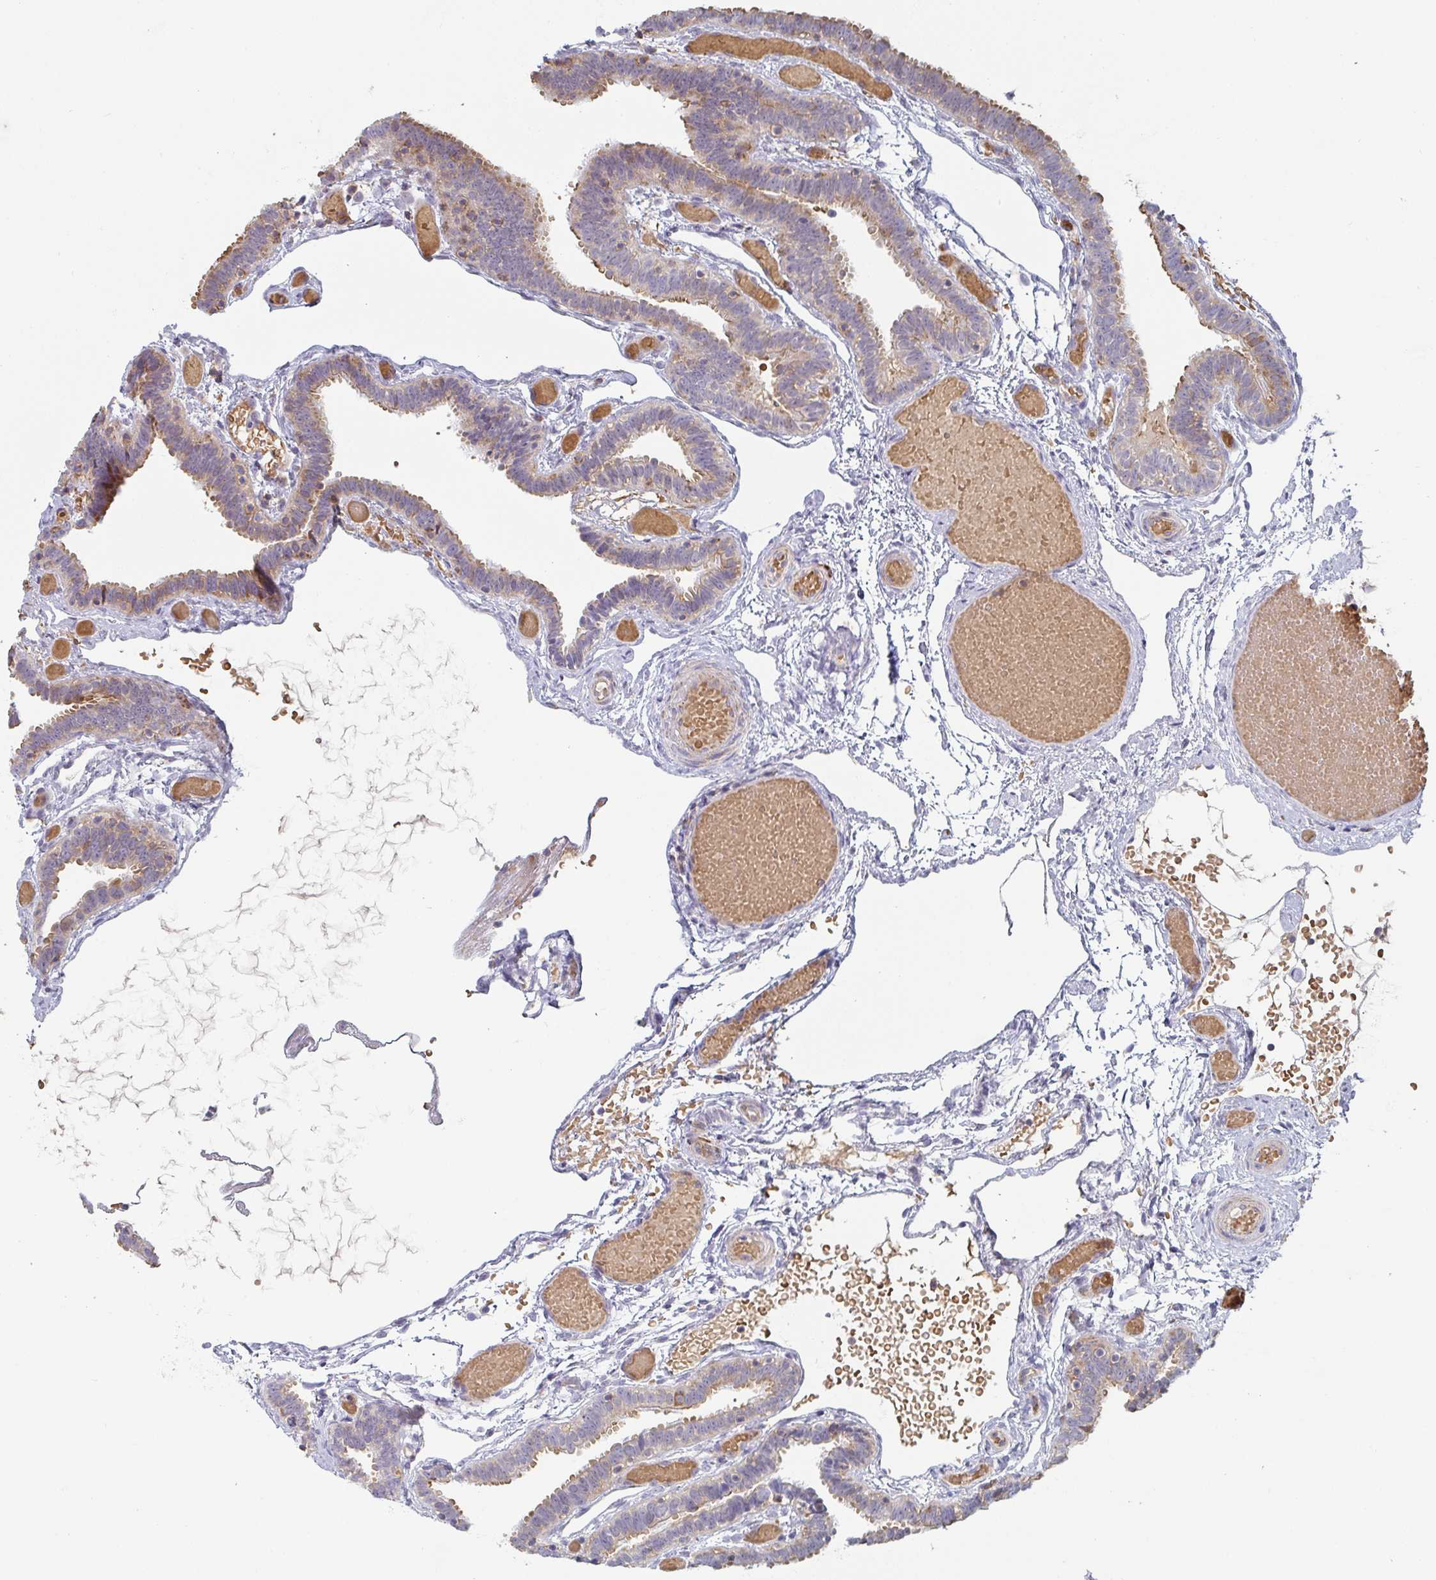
{"staining": {"intensity": "moderate", "quantity": "<25%", "location": "cytoplasmic/membranous"}, "tissue": "fallopian tube", "cell_type": "Glandular cells", "image_type": "normal", "snomed": [{"axis": "morphology", "description": "Normal tissue, NOS"}, {"axis": "topography", "description": "Fallopian tube"}], "caption": "Glandular cells reveal low levels of moderate cytoplasmic/membranous staining in approximately <25% of cells in normal human fallopian tube. The protein is shown in brown color, while the nuclei are stained blue.", "gene": "ZNF526", "patient": {"sex": "female", "age": 37}}